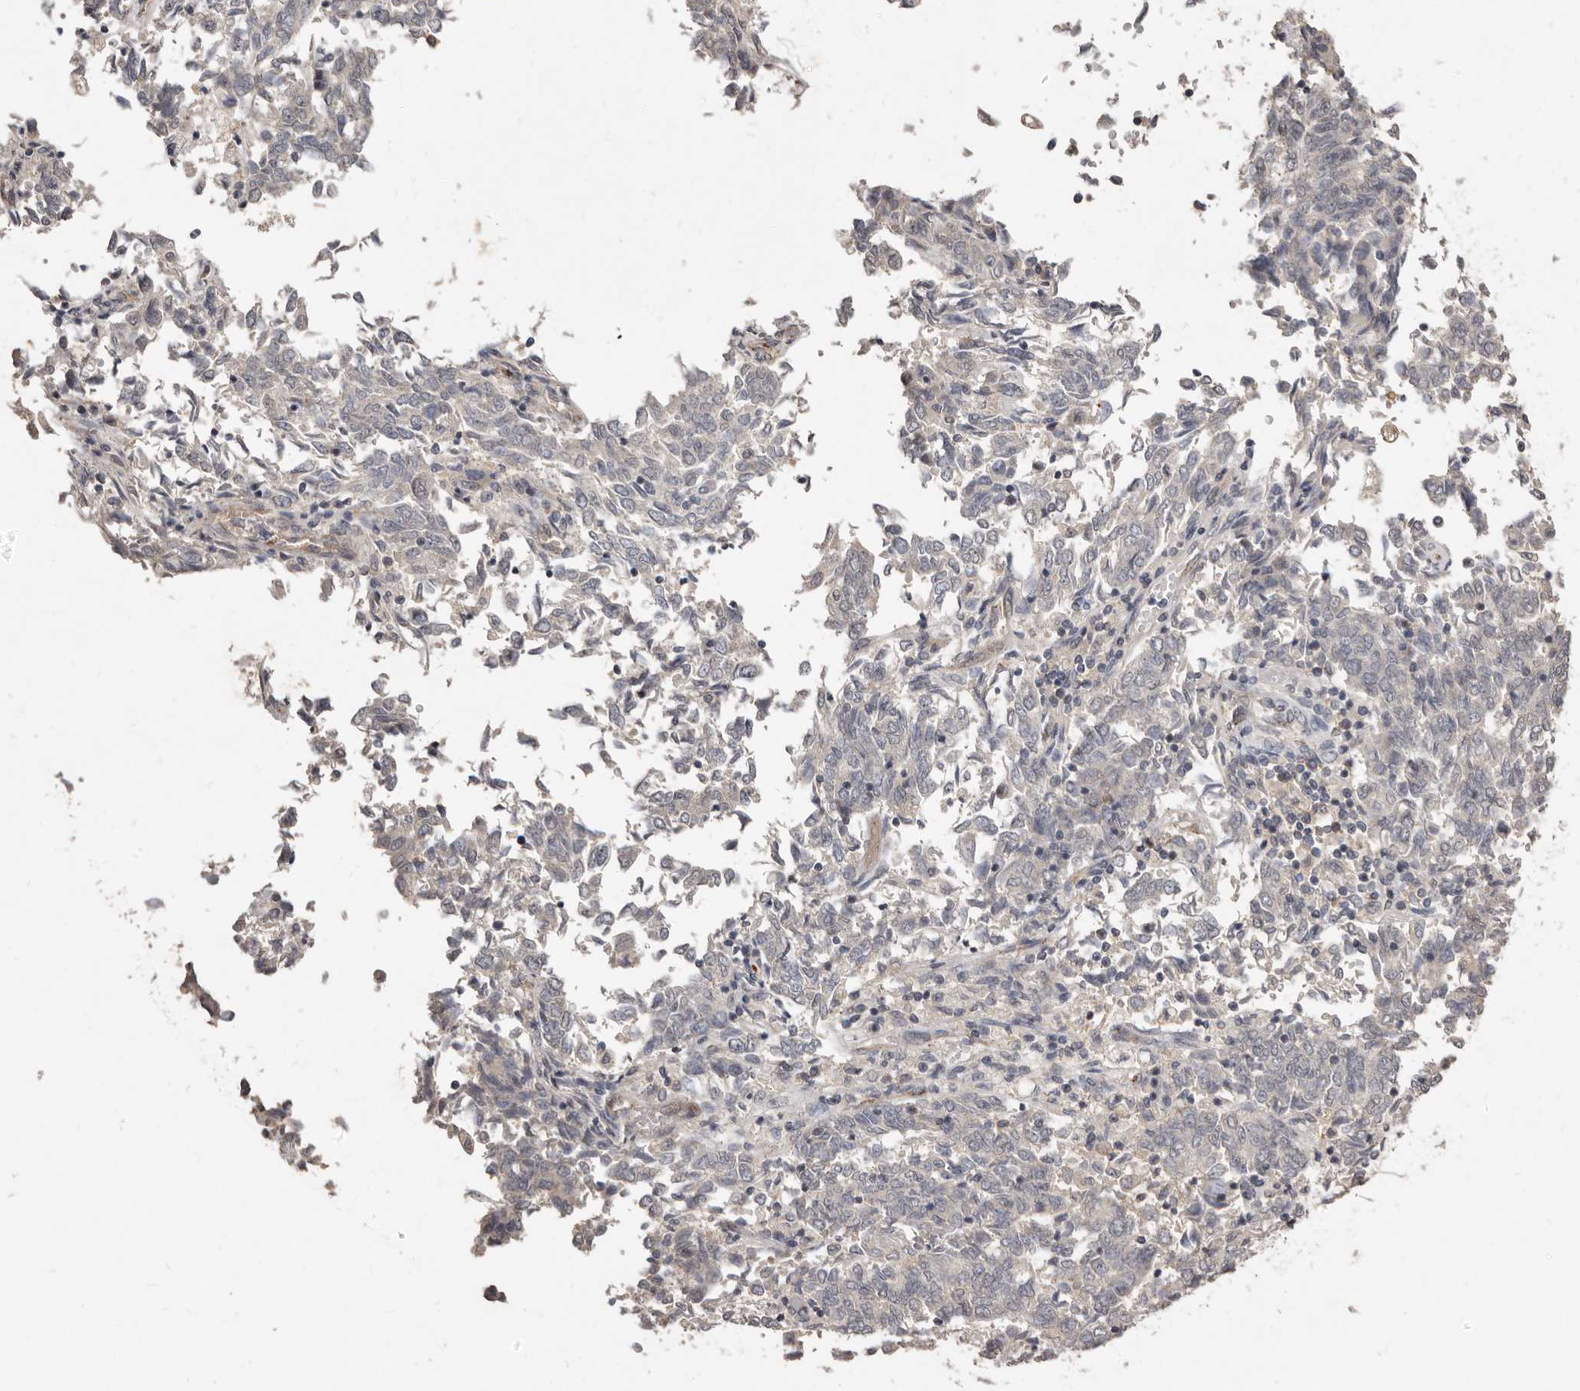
{"staining": {"intensity": "negative", "quantity": "none", "location": "none"}, "tissue": "endometrial cancer", "cell_type": "Tumor cells", "image_type": "cancer", "snomed": [{"axis": "morphology", "description": "Adenocarcinoma, NOS"}, {"axis": "topography", "description": "Endometrium"}], "caption": "Tumor cells show no significant protein expression in endometrial adenocarcinoma.", "gene": "SULT1E1", "patient": {"sex": "female", "age": 80}}